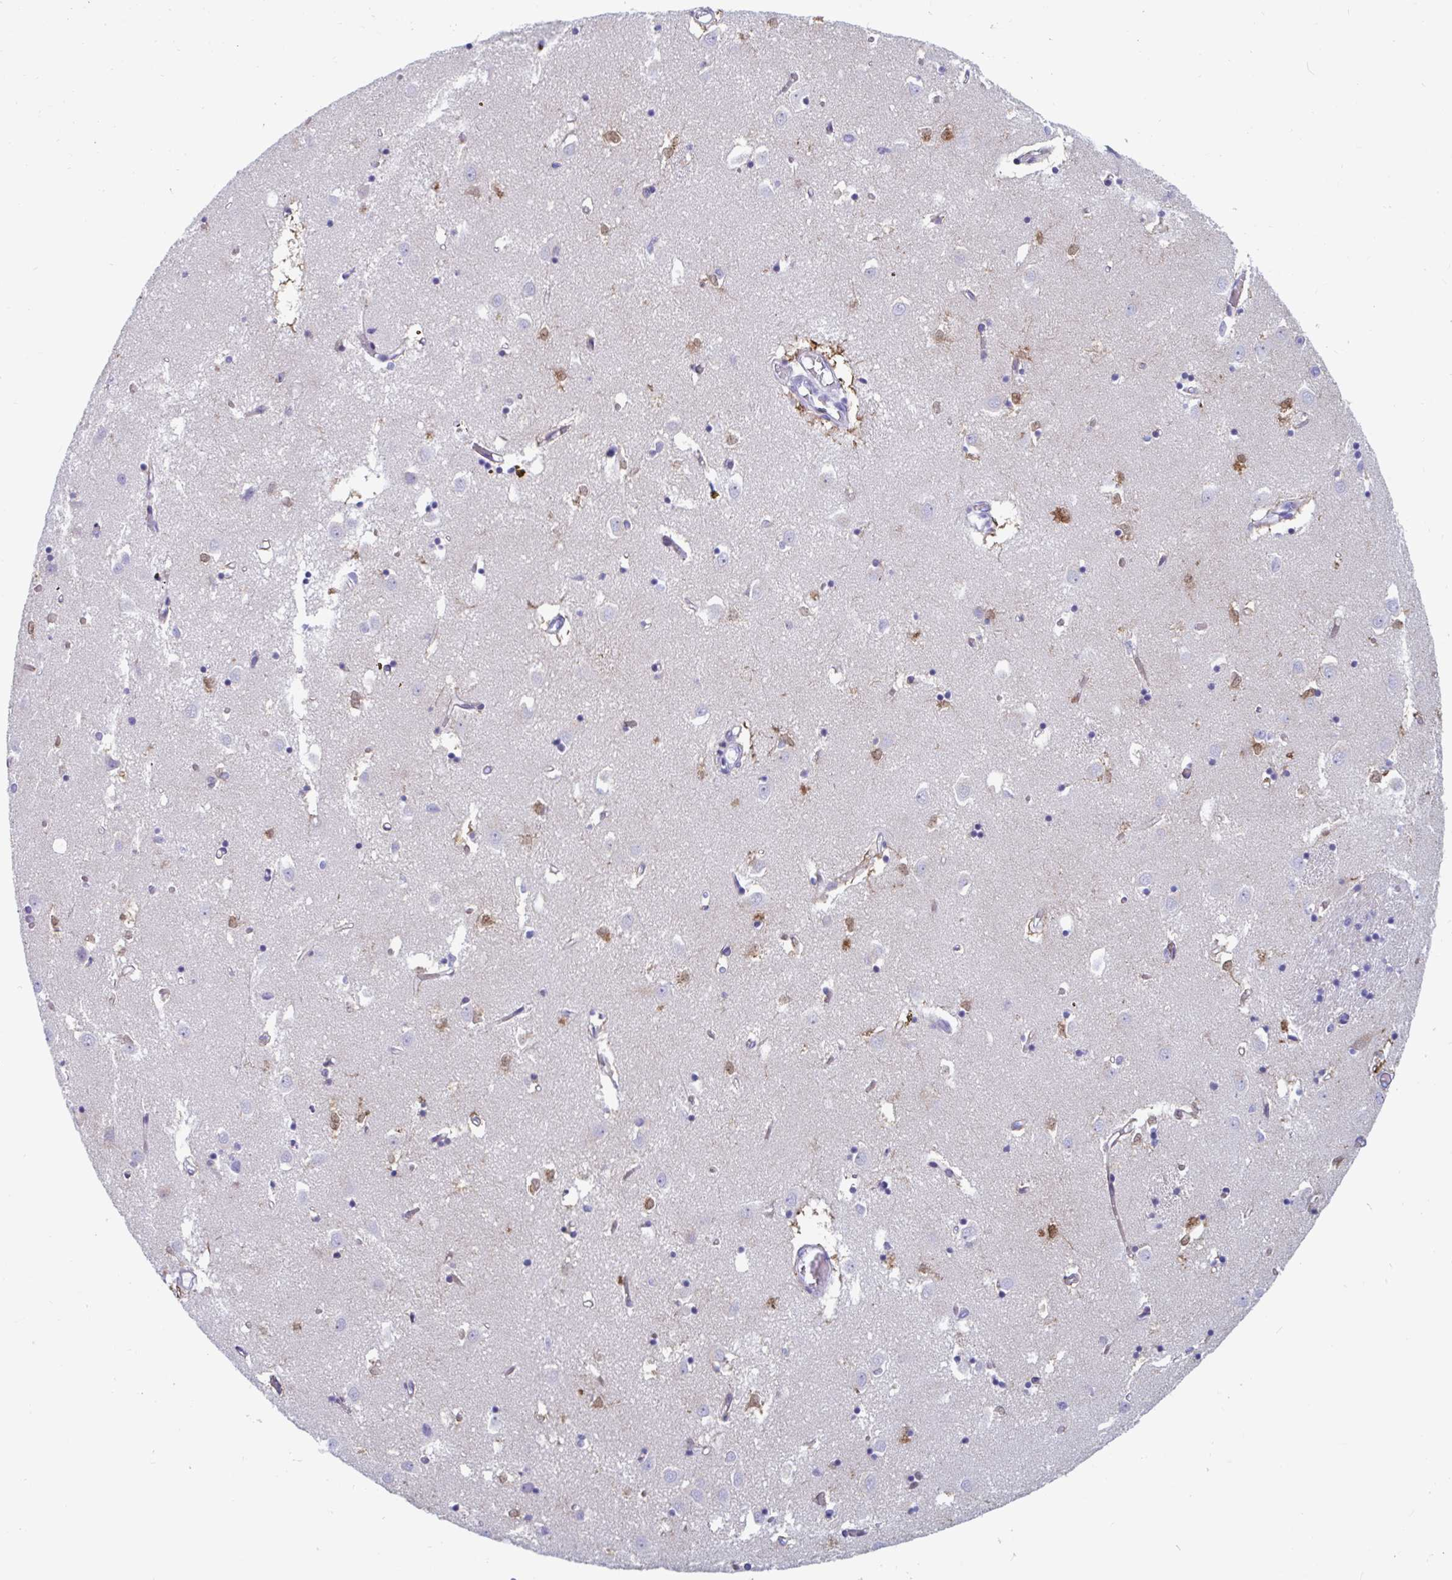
{"staining": {"intensity": "moderate", "quantity": "<25%", "location": "cytoplasmic/membranous"}, "tissue": "caudate", "cell_type": "Glial cells", "image_type": "normal", "snomed": [{"axis": "morphology", "description": "Normal tissue, NOS"}, {"axis": "topography", "description": "Lateral ventricle wall"}], "caption": "This is an image of IHC staining of benign caudate, which shows moderate positivity in the cytoplasmic/membranous of glial cells.", "gene": "GKN2", "patient": {"sex": "male", "age": 70}}